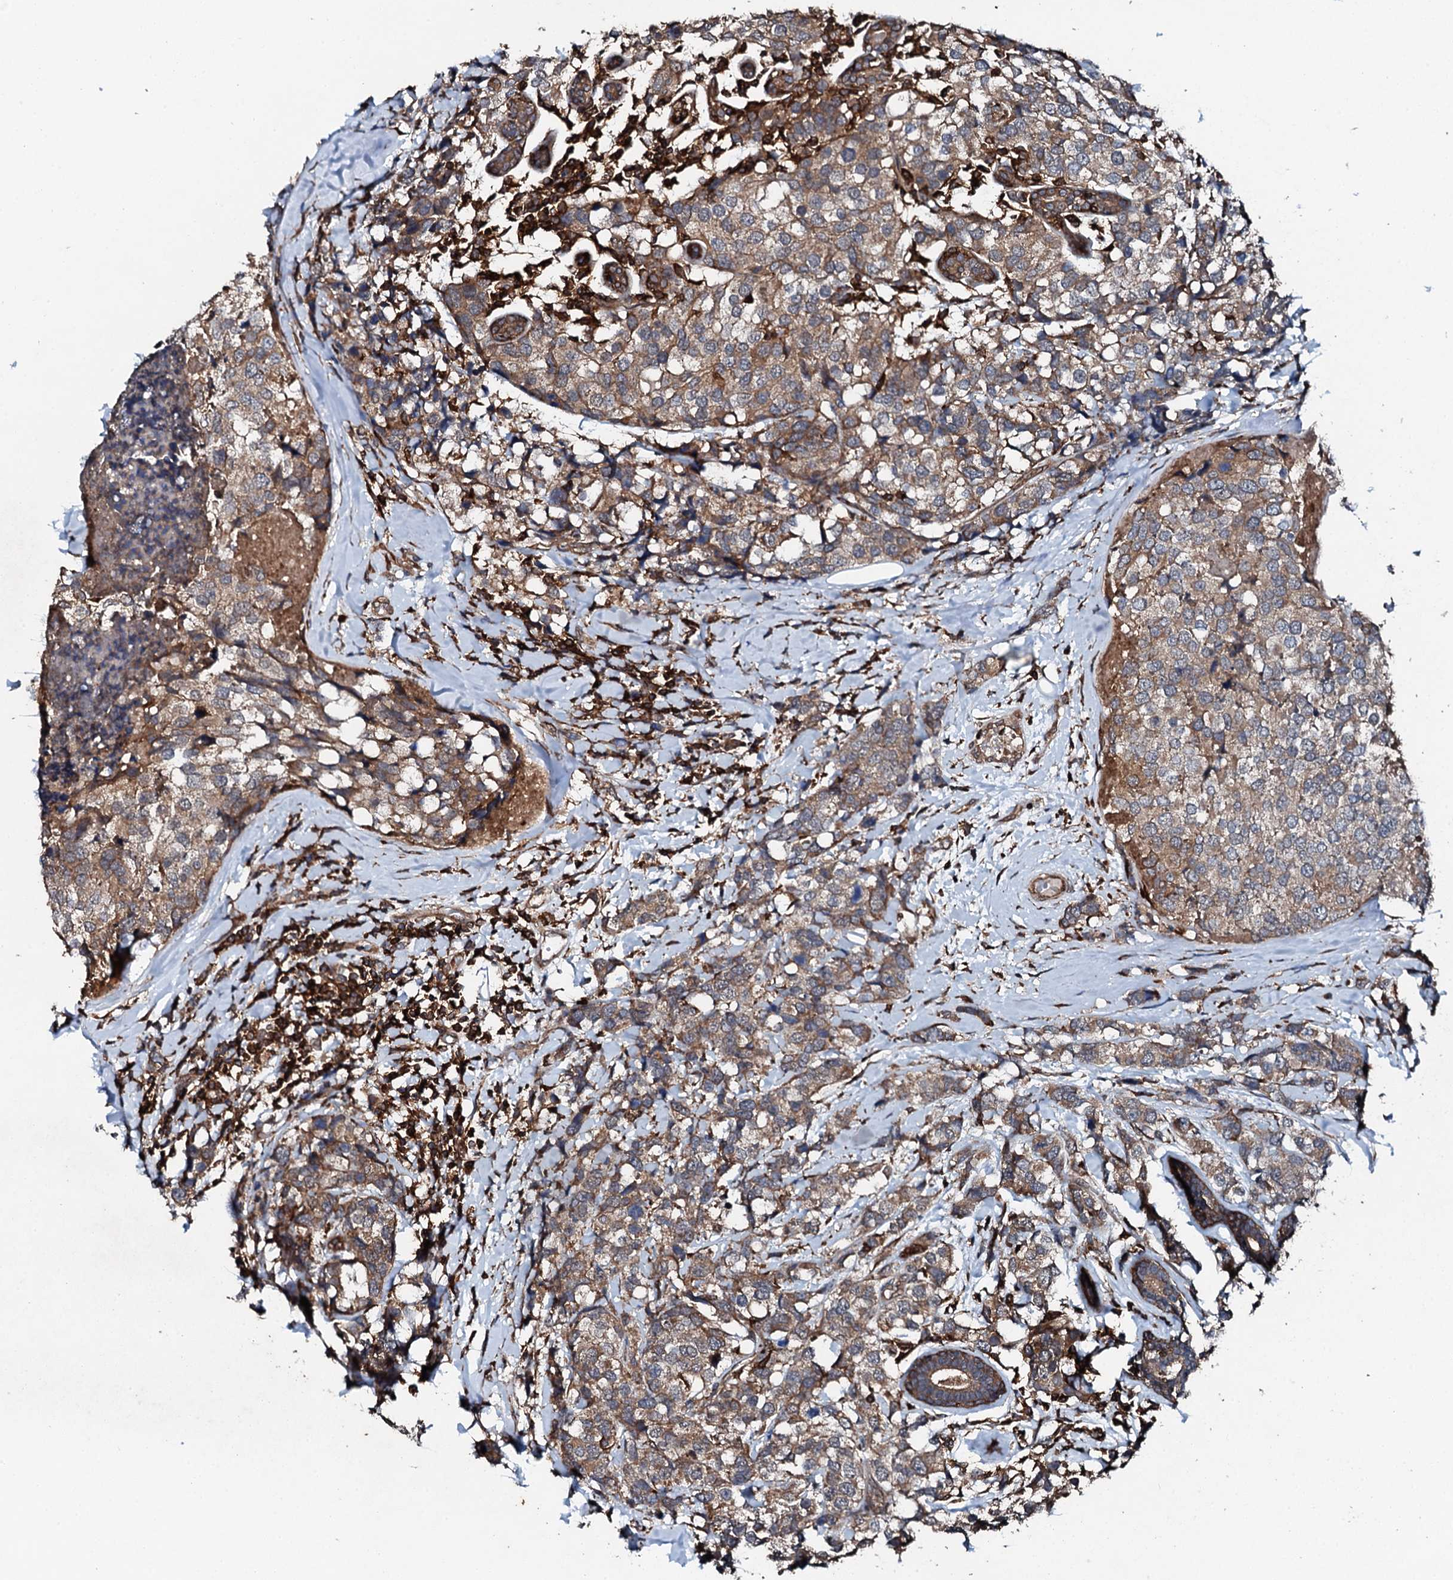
{"staining": {"intensity": "moderate", "quantity": ">75%", "location": "cytoplasmic/membranous"}, "tissue": "breast cancer", "cell_type": "Tumor cells", "image_type": "cancer", "snomed": [{"axis": "morphology", "description": "Lobular carcinoma"}, {"axis": "topography", "description": "Breast"}], "caption": "Protein staining of lobular carcinoma (breast) tissue displays moderate cytoplasmic/membranous positivity in about >75% of tumor cells.", "gene": "EDC4", "patient": {"sex": "female", "age": 59}}